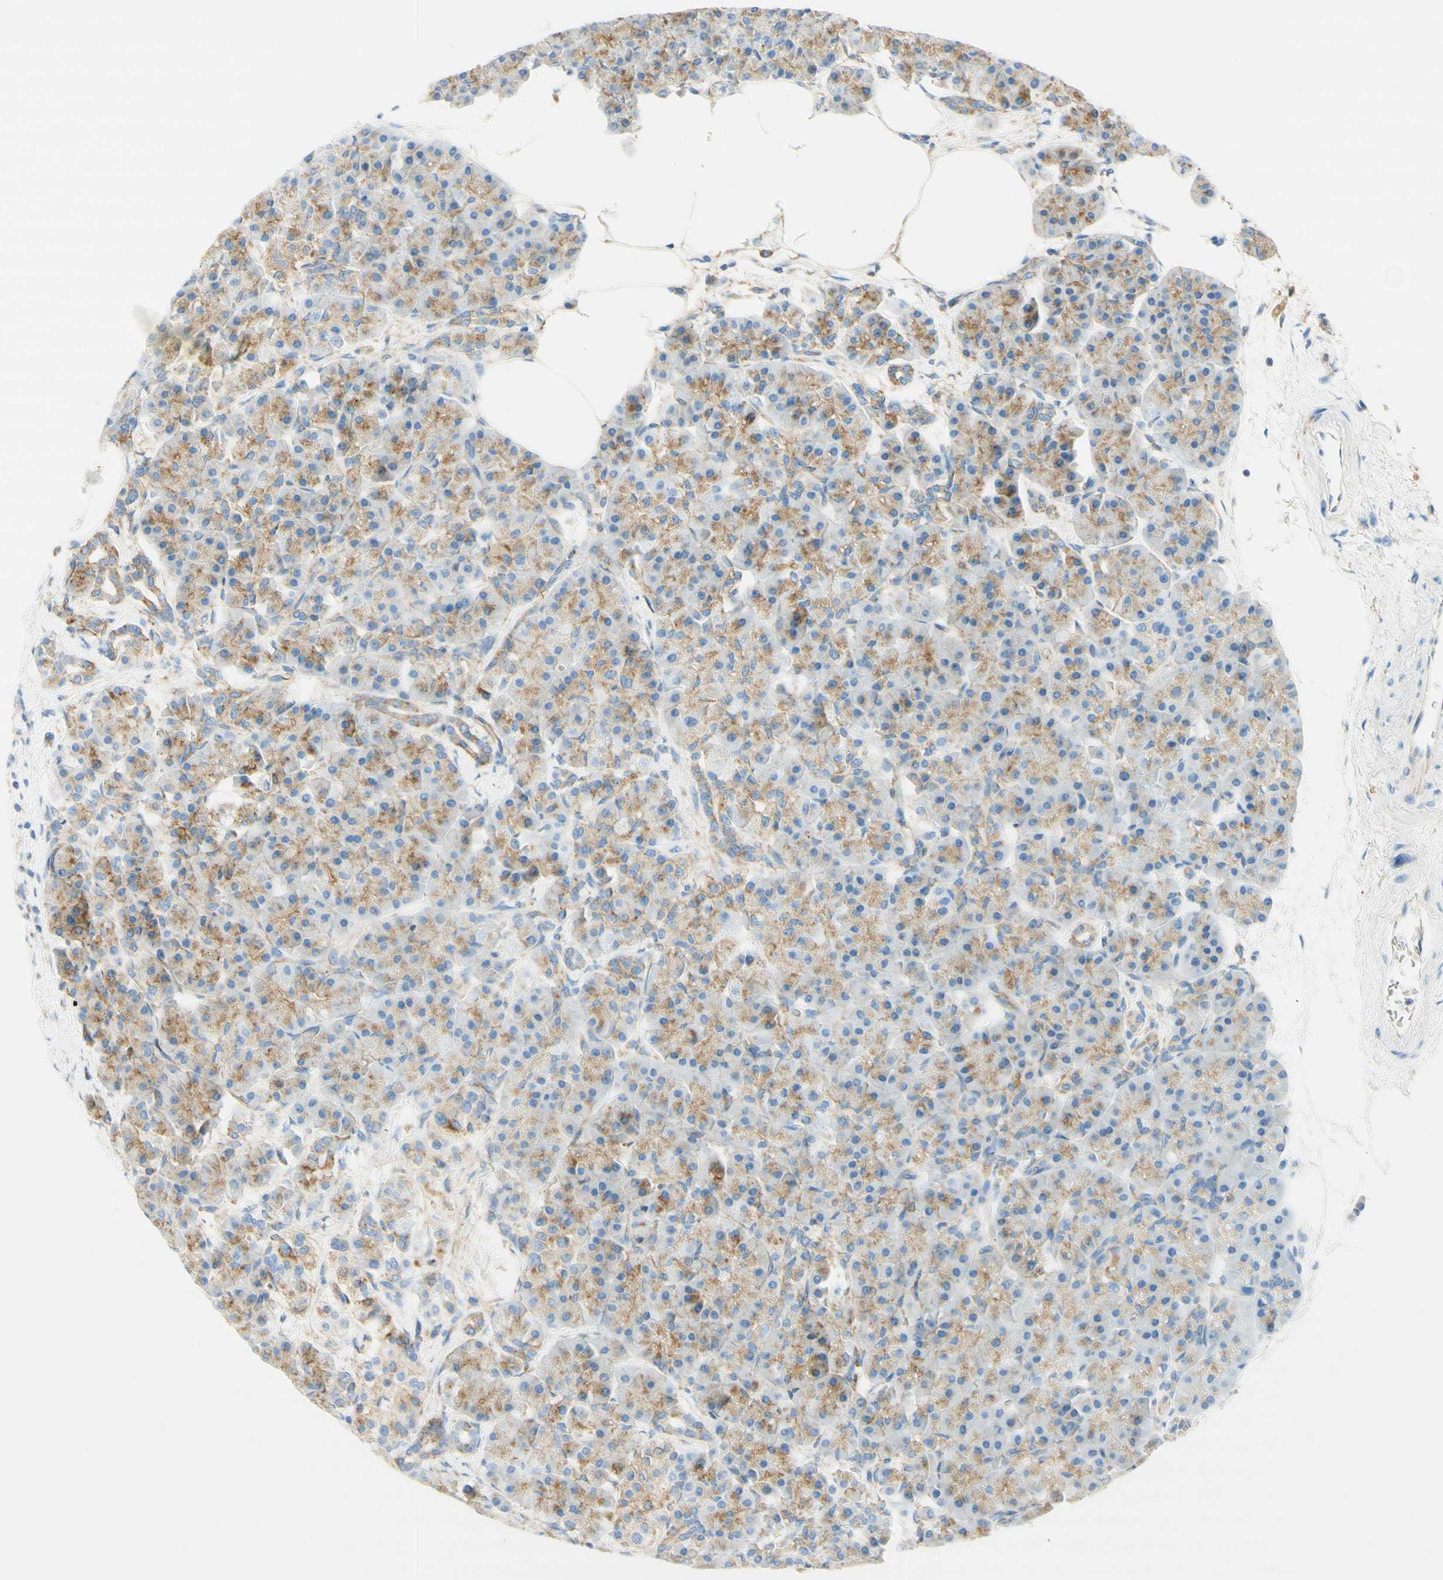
{"staining": {"intensity": "moderate", "quantity": ">75%", "location": "cytoplasmic/membranous"}, "tissue": "pancreas", "cell_type": "Exocrine glandular cells", "image_type": "normal", "snomed": [{"axis": "morphology", "description": "Normal tissue, NOS"}, {"axis": "topography", "description": "Pancreas"}], "caption": "Protein expression analysis of normal human pancreas reveals moderate cytoplasmic/membranous staining in approximately >75% of exocrine glandular cells. (Stains: DAB (3,3'-diaminobenzidine) in brown, nuclei in blue, Microscopy: brightfield microscopy at high magnification).", "gene": "CLTC", "patient": {"sex": "female", "age": 70}}